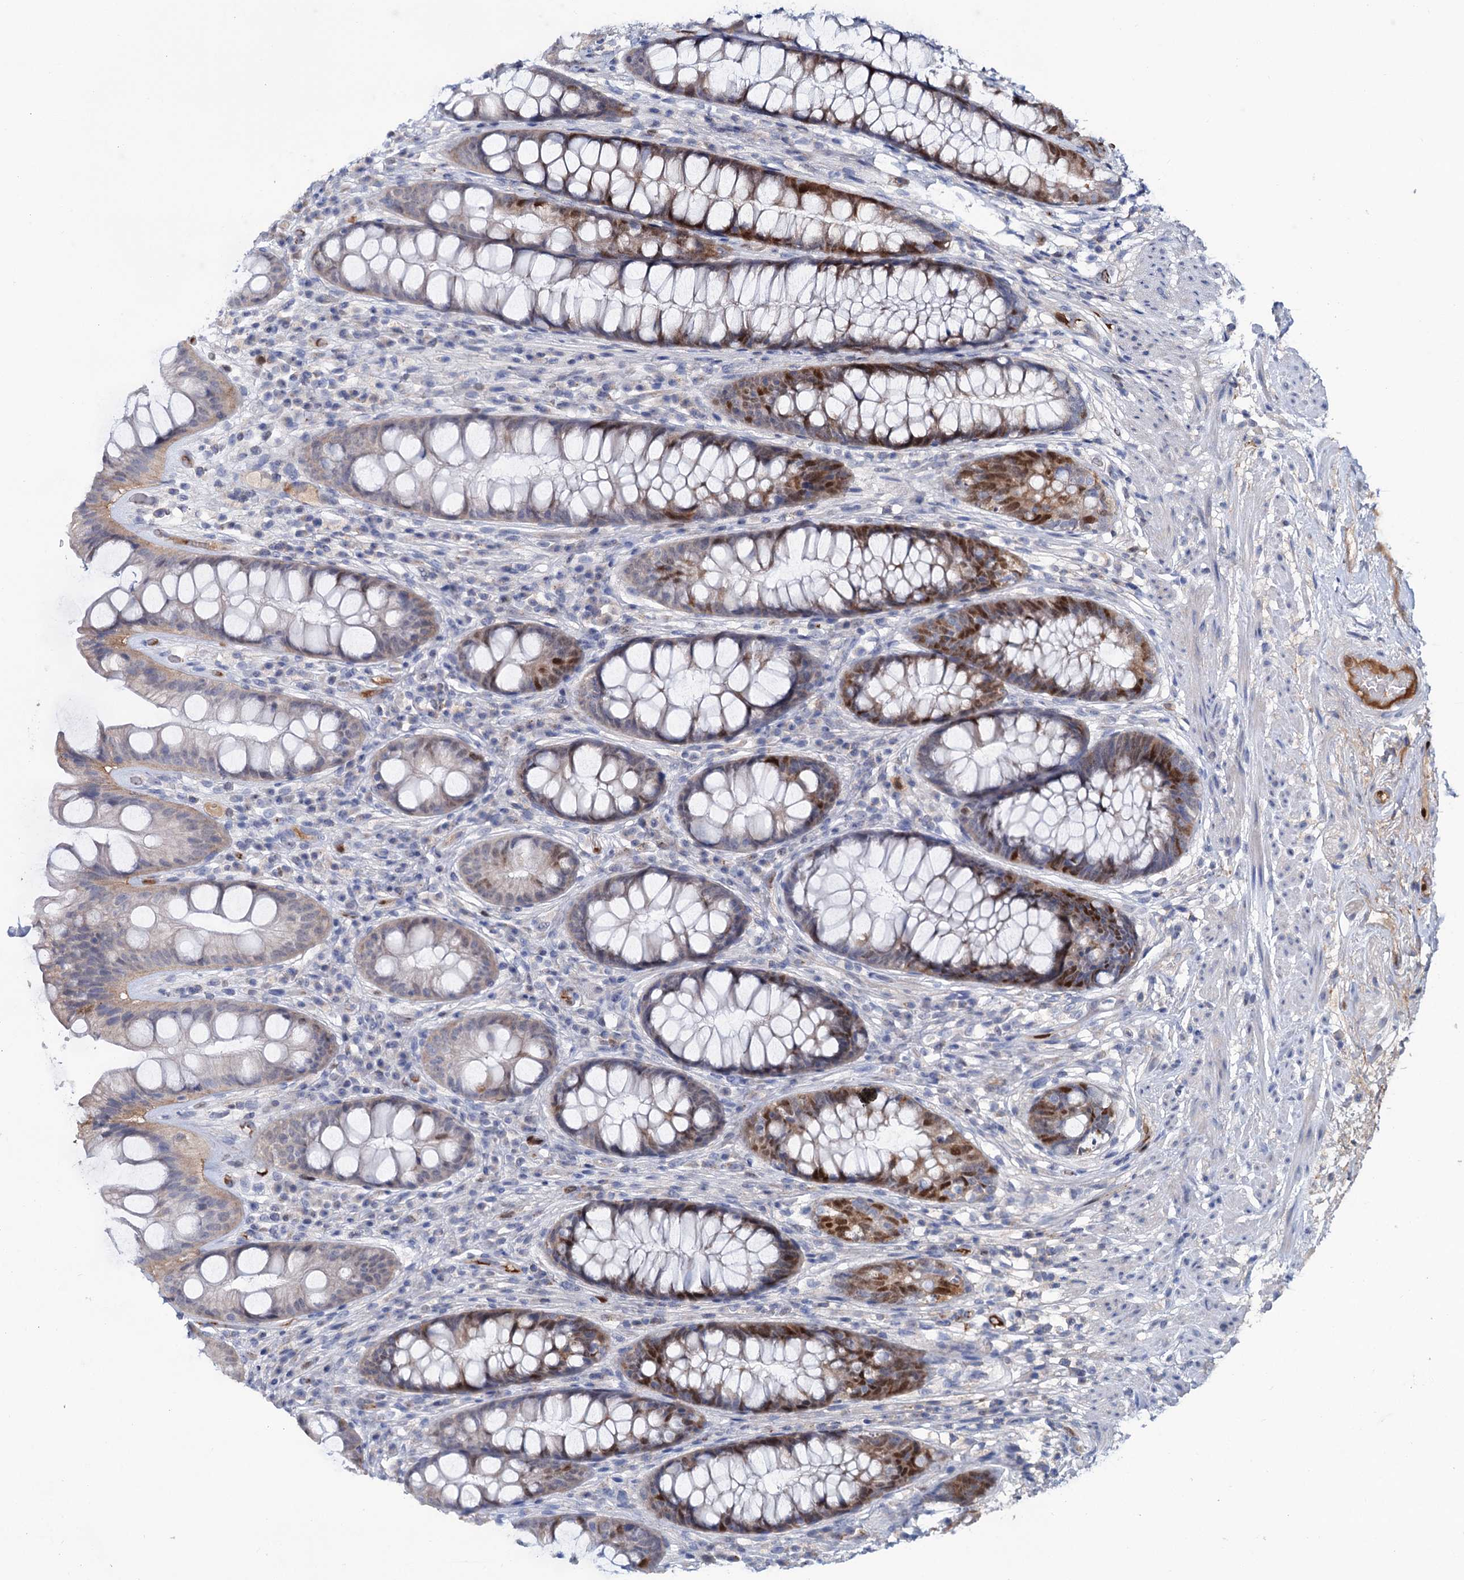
{"staining": {"intensity": "moderate", "quantity": "25%-75%", "location": "cytoplasmic/membranous,nuclear"}, "tissue": "rectum", "cell_type": "Glandular cells", "image_type": "normal", "snomed": [{"axis": "morphology", "description": "Normal tissue, NOS"}, {"axis": "topography", "description": "Rectum"}], "caption": "Rectum stained for a protein (brown) displays moderate cytoplasmic/membranous,nuclear positive positivity in approximately 25%-75% of glandular cells.", "gene": "FAM111B", "patient": {"sex": "male", "age": 74}}